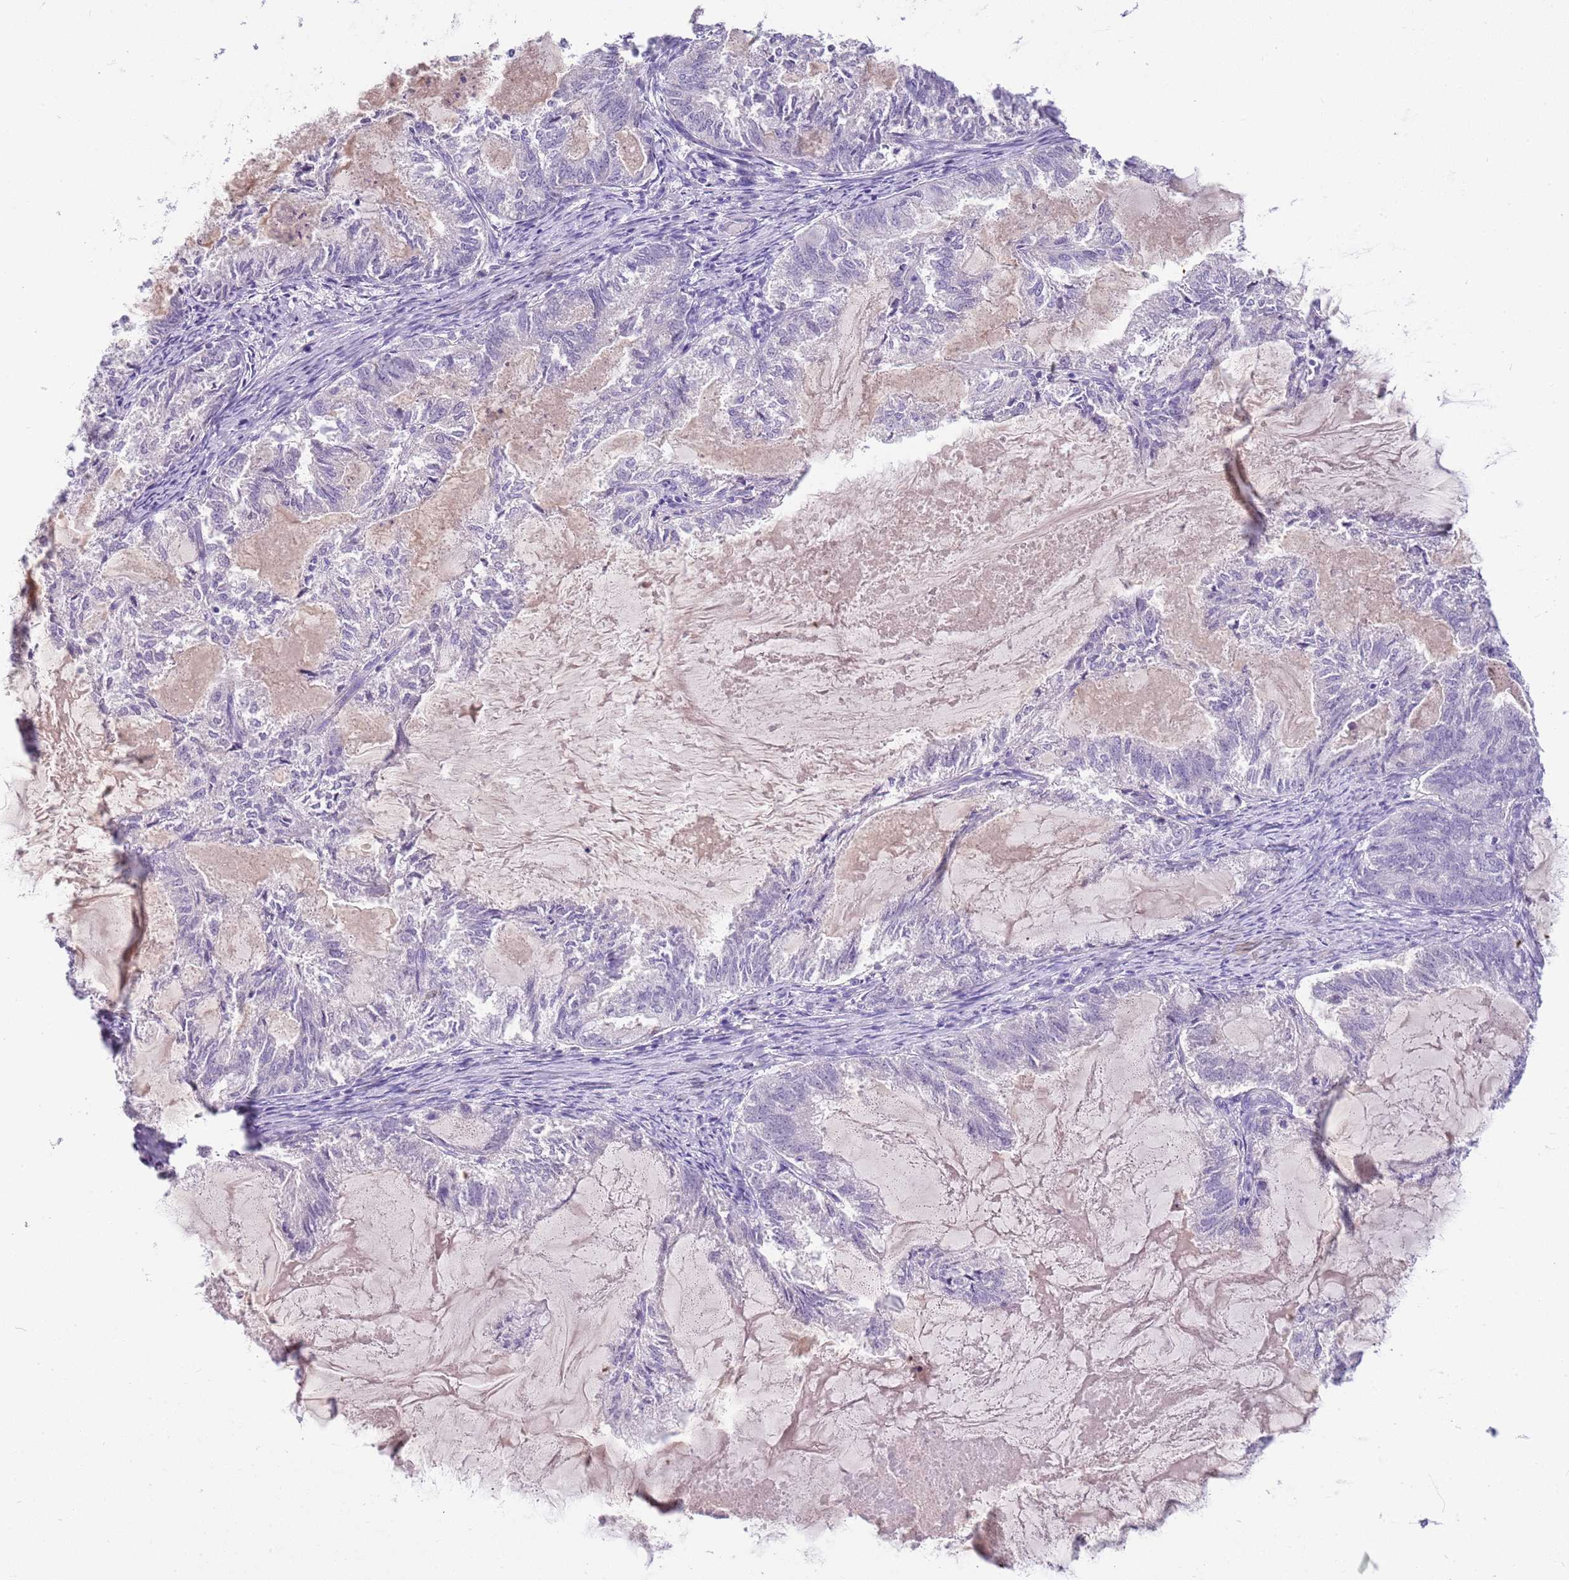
{"staining": {"intensity": "negative", "quantity": "none", "location": "none"}, "tissue": "endometrial cancer", "cell_type": "Tumor cells", "image_type": "cancer", "snomed": [{"axis": "morphology", "description": "Adenocarcinoma, NOS"}, {"axis": "topography", "description": "Endometrium"}], "caption": "Immunohistochemistry of adenocarcinoma (endometrial) shows no expression in tumor cells.", "gene": "CFAP73", "patient": {"sex": "female", "age": 86}}